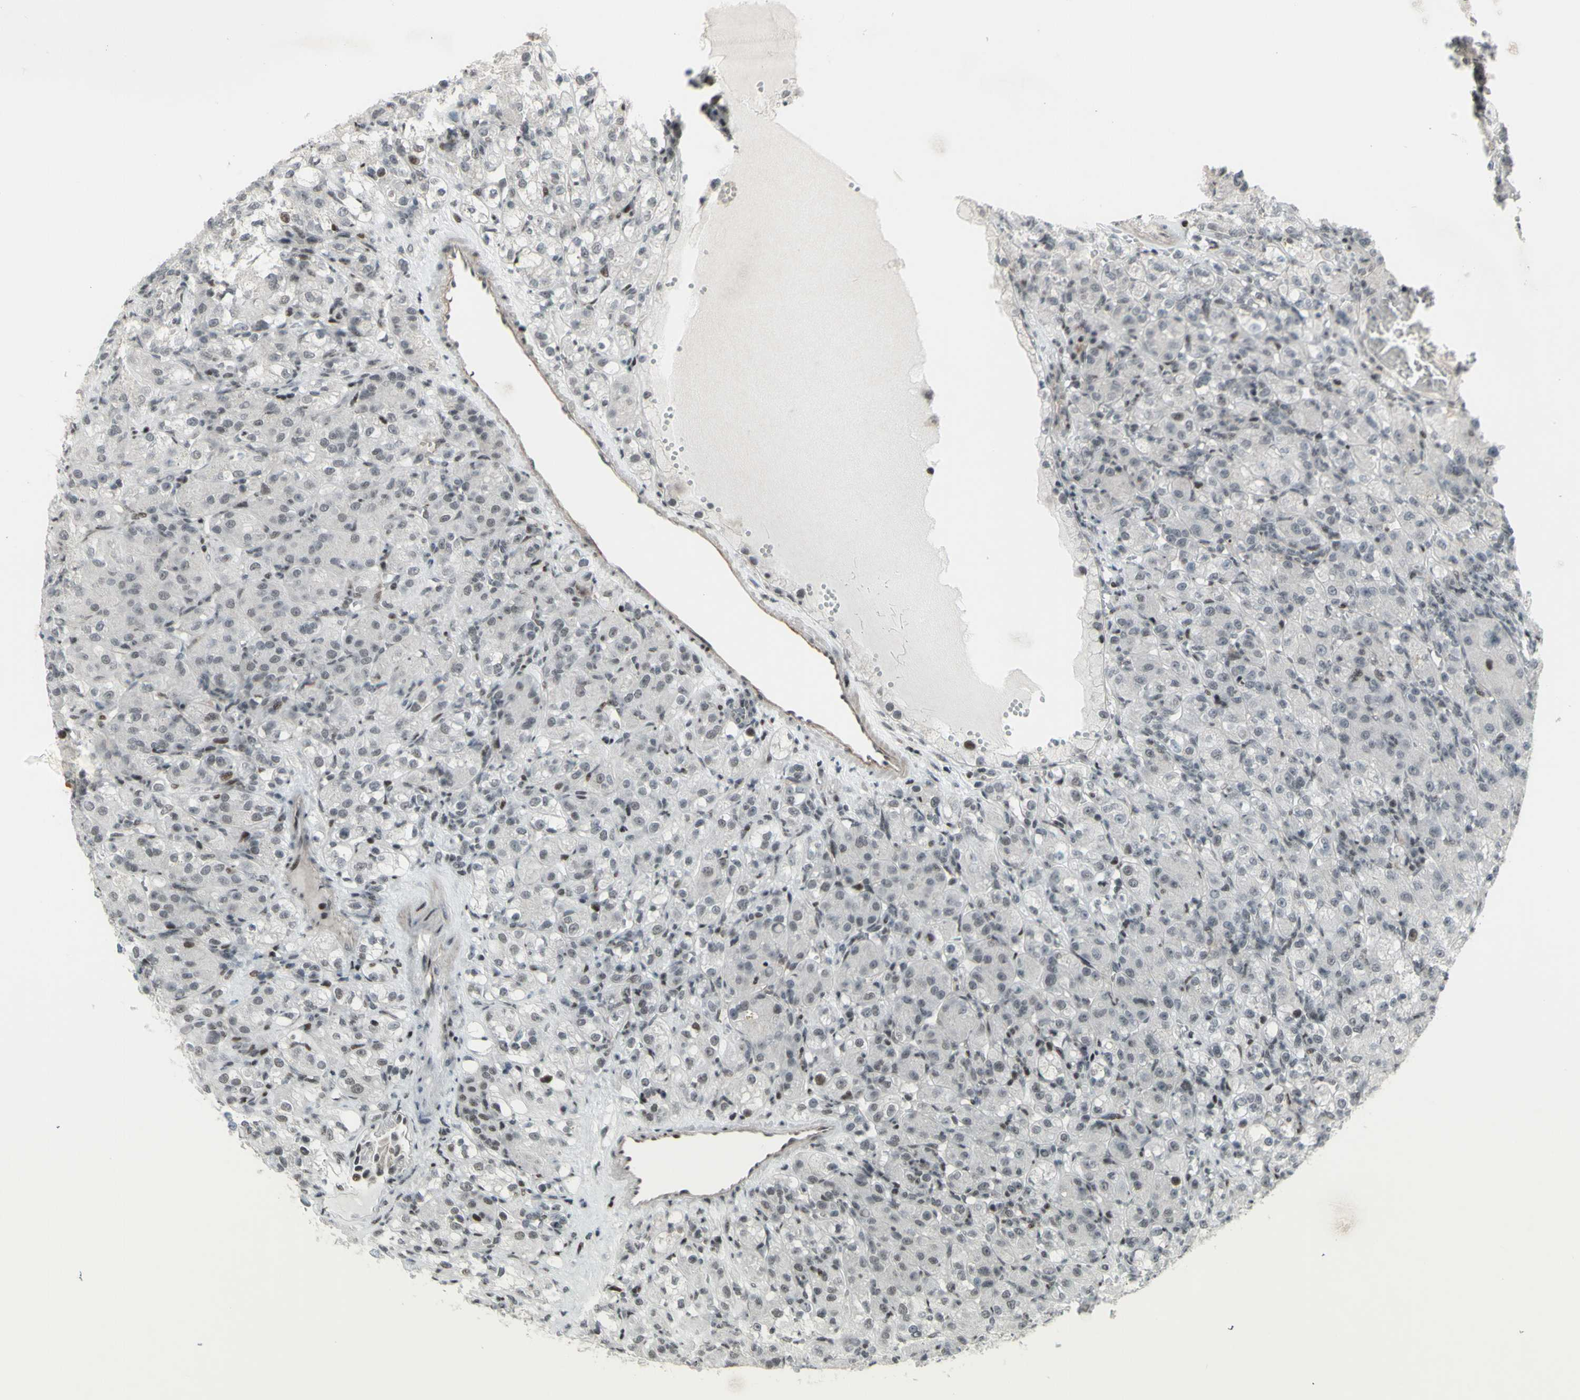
{"staining": {"intensity": "weak", "quantity": "<25%", "location": "nuclear"}, "tissue": "renal cancer", "cell_type": "Tumor cells", "image_type": "cancer", "snomed": [{"axis": "morphology", "description": "Adenocarcinoma, NOS"}, {"axis": "topography", "description": "Kidney"}], "caption": "Immunohistochemistry photomicrograph of human renal adenocarcinoma stained for a protein (brown), which reveals no staining in tumor cells. (DAB immunohistochemistry with hematoxylin counter stain).", "gene": "SUPT6H", "patient": {"sex": "male", "age": 61}}